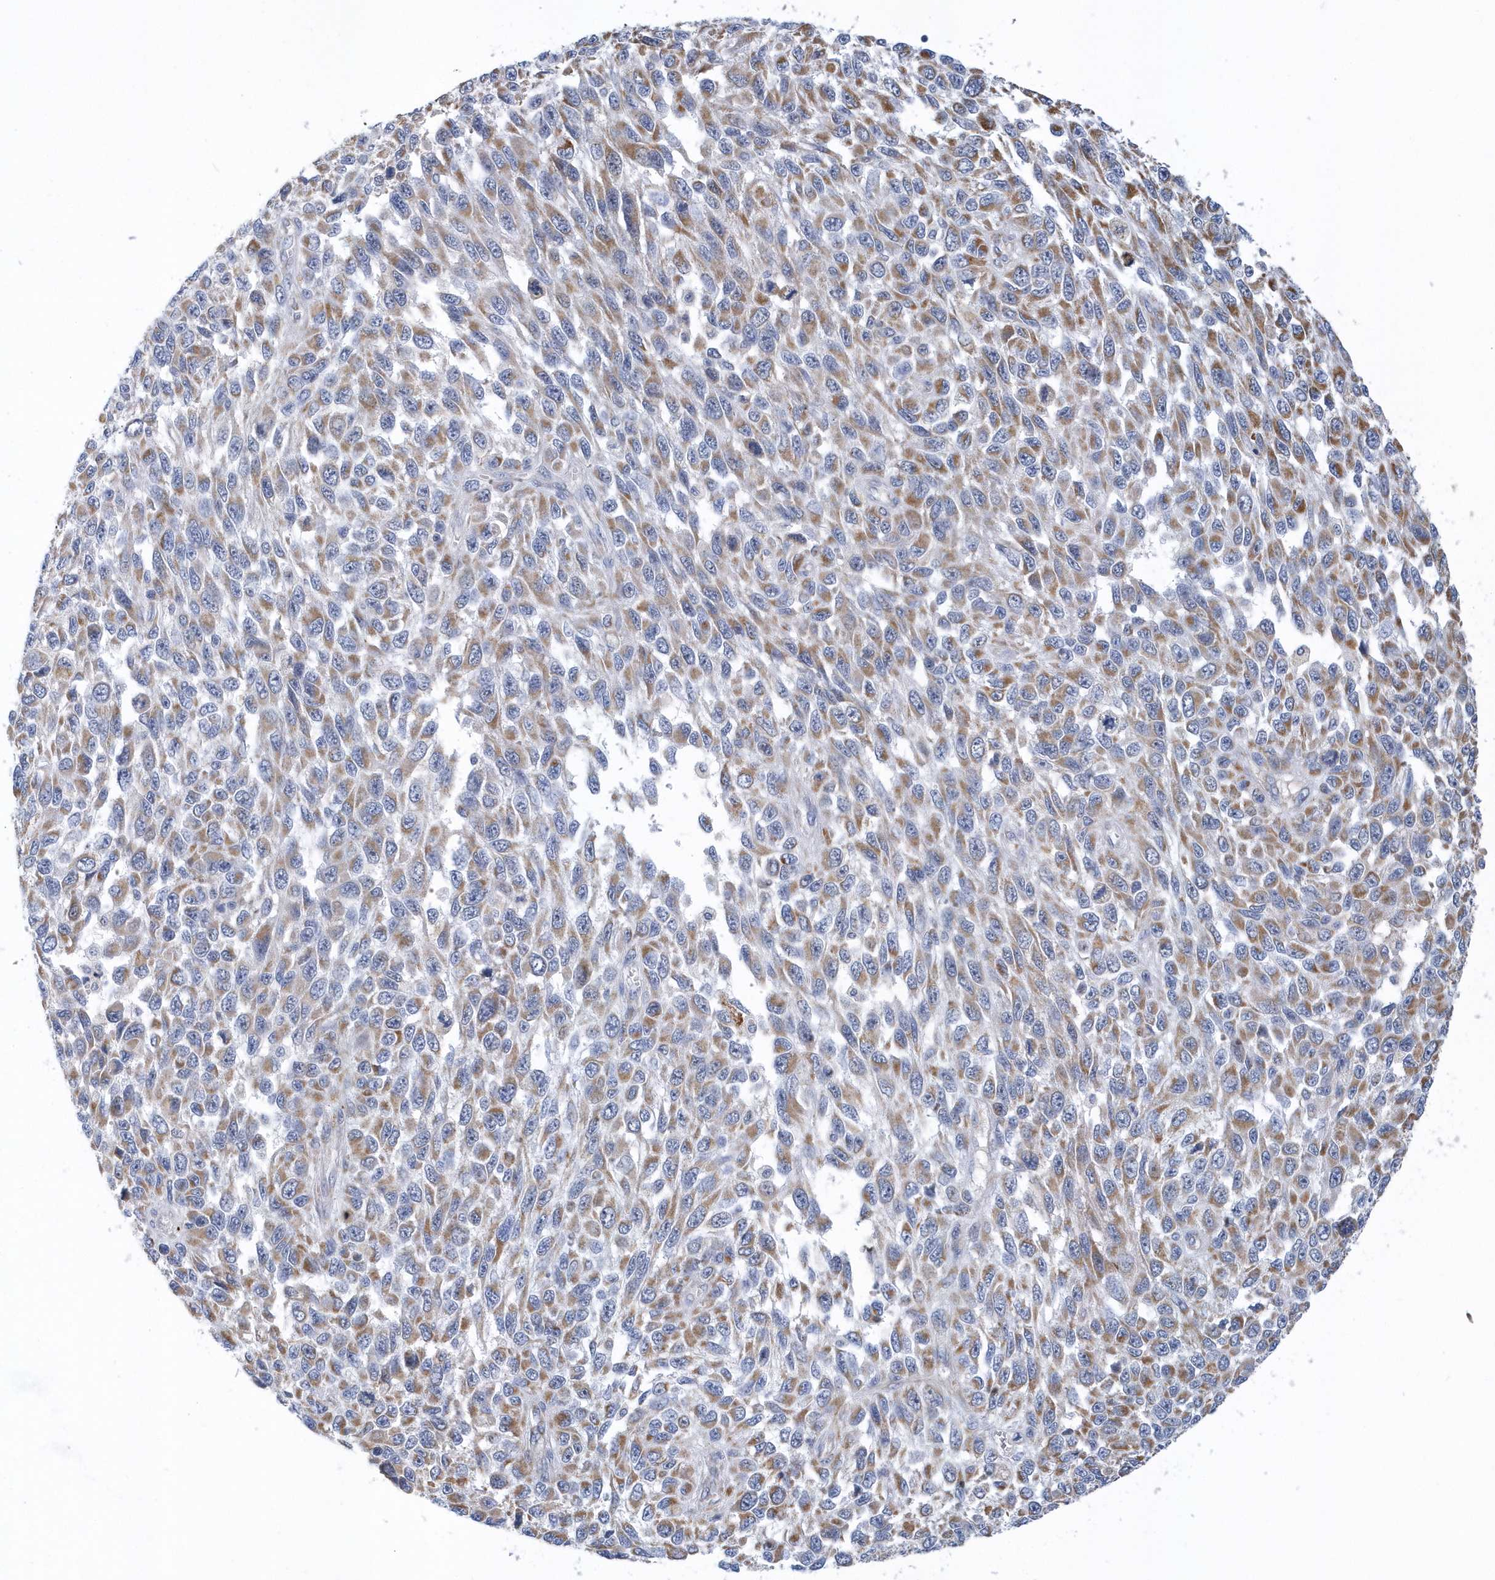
{"staining": {"intensity": "moderate", "quantity": ">75%", "location": "cytoplasmic/membranous"}, "tissue": "melanoma", "cell_type": "Tumor cells", "image_type": "cancer", "snomed": [{"axis": "morphology", "description": "Malignant melanoma, NOS"}, {"axis": "topography", "description": "Skin"}], "caption": "Immunohistochemical staining of human melanoma demonstrates medium levels of moderate cytoplasmic/membranous expression in approximately >75% of tumor cells.", "gene": "VWA5B2", "patient": {"sex": "female", "age": 96}}